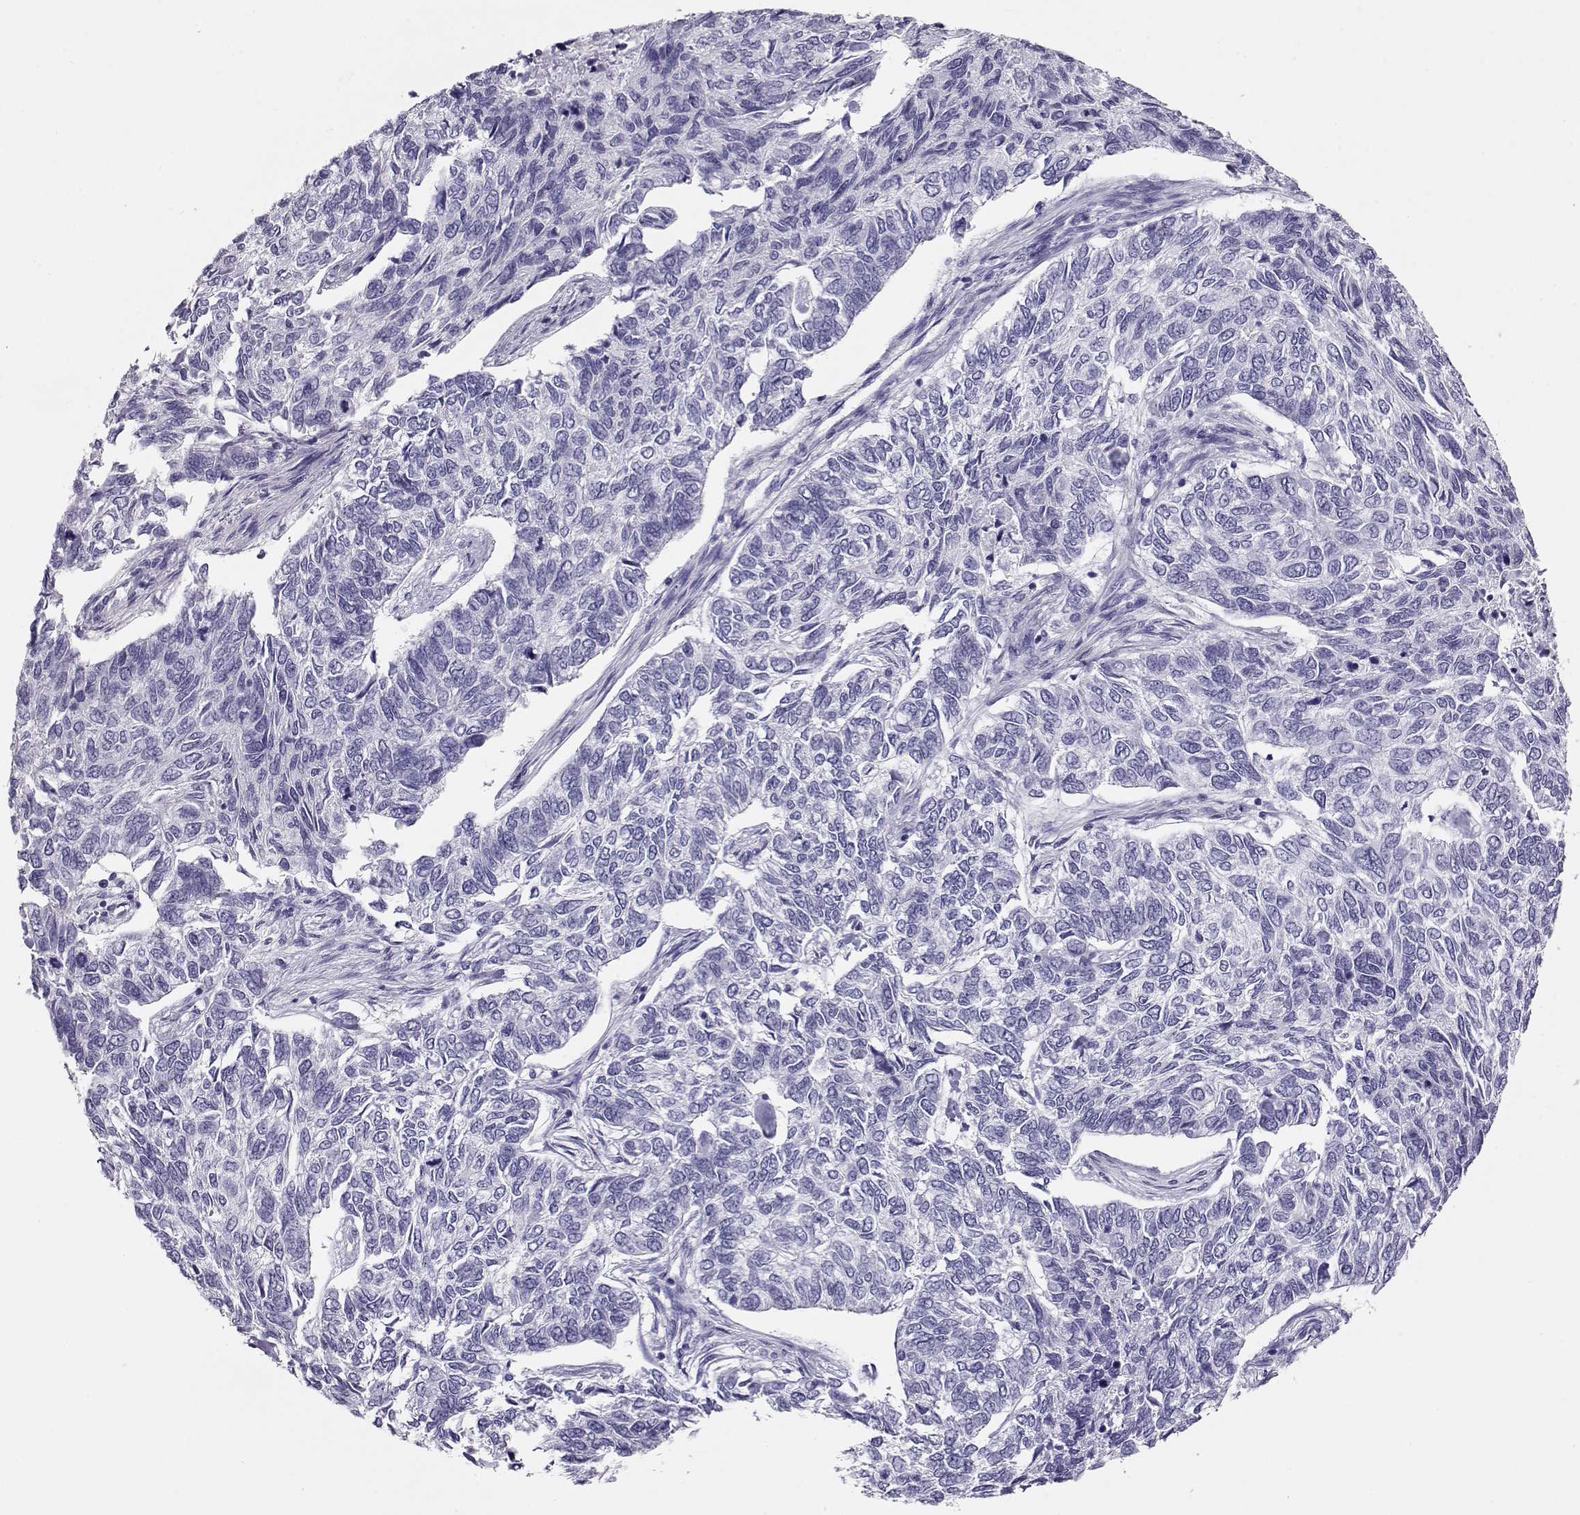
{"staining": {"intensity": "negative", "quantity": "none", "location": "none"}, "tissue": "skin cancer", "cell_type": "Tumor cells", "image_type": "cancer", "snomed": [{"axis": "morphology", "description": "Basal cell carcinoma"}, {"axis": "topography", "description": "Skin"}], "caption": "This histopathology image is of basal cell carcinoma (skin) stained with immunohistochemistry to label a protein in brown with the nuclei are counter-stained blue. There is no expression in tumor cells.", "gene": "ACTN2", "patient": {"sex": "female", "age": 65}}